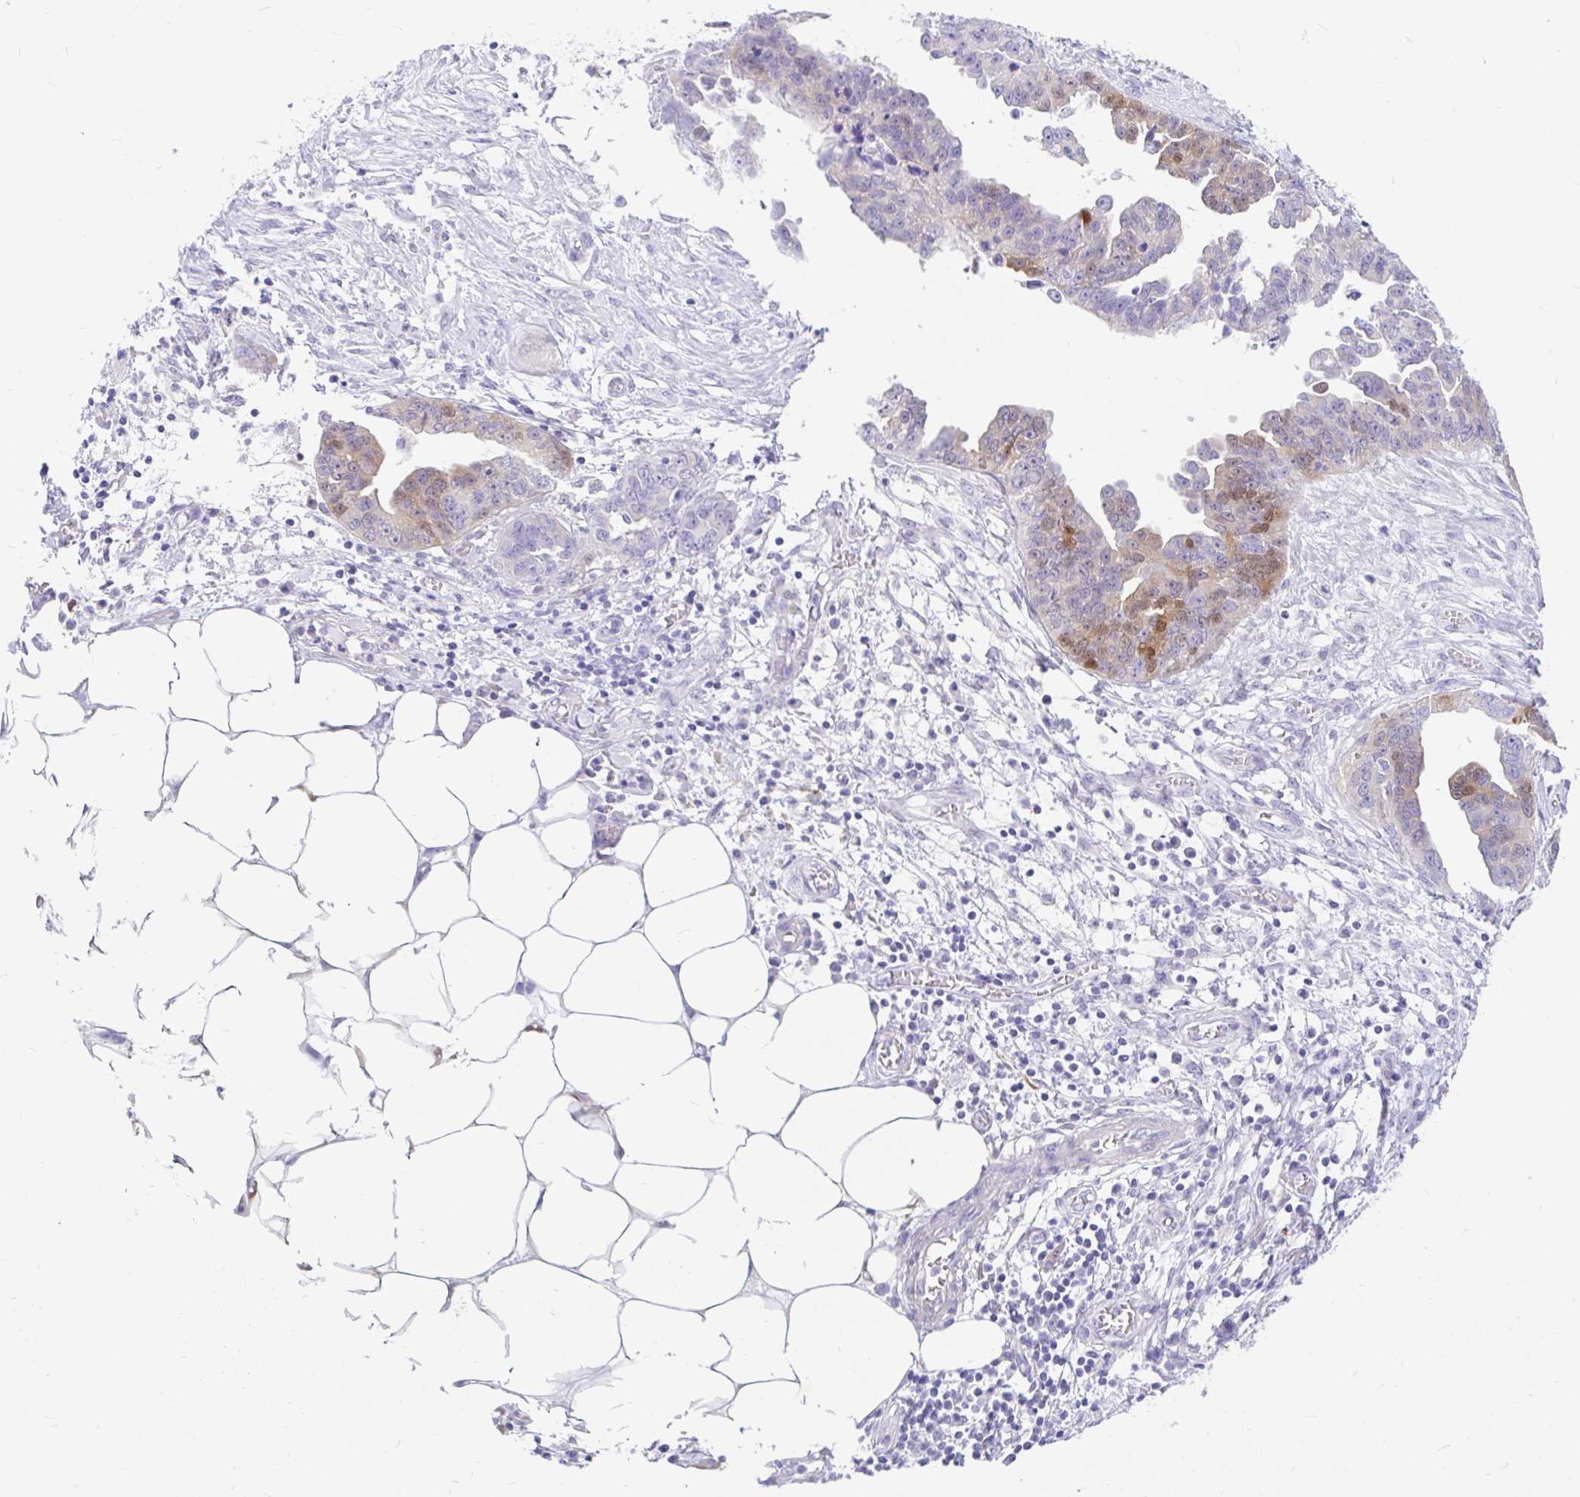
{"staining": {"intensity": "weak", "quantity": "<25%", "location": "cytoplasmic/membranous"}, "tissue": "ovarian cancer", "cell_type": "Tumor cells", "image_type": "cancer", "snomed": [{"axis": "morphology", "description": "Cystadenocarcinoma, serous, NOS"}, {"axis": "topography", "description": "Ovary"}], "caption": "An image of ovarian cancer (serous cystadenocarcinoma) stained for a protein reveals no brown staining in tumor cells. (DAB IHC with hematoxylin counter stain).", "gene": "PPP1R1B", "patient": {"sex": "female", "age": 75}}